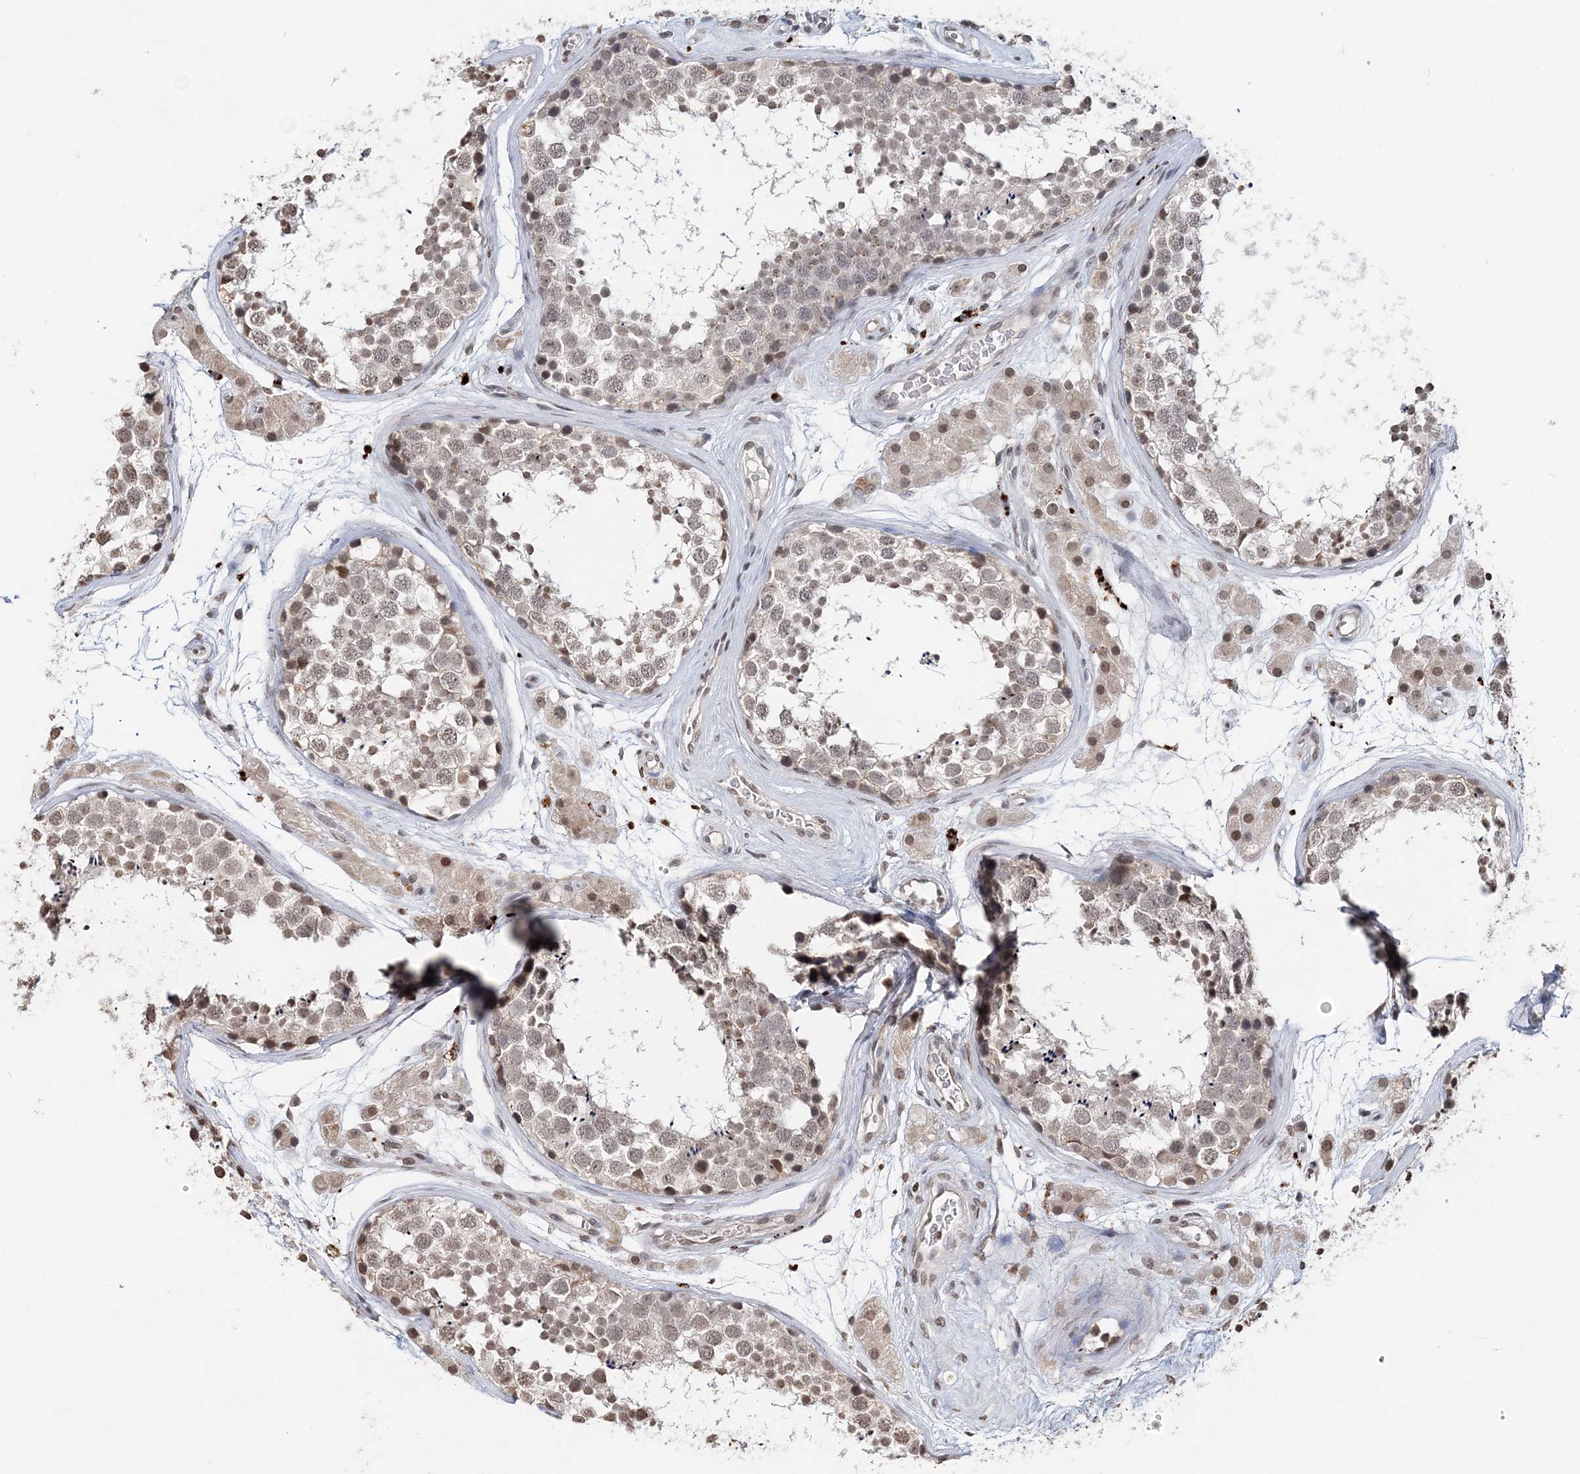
{"staining": {"intensity": "moderate", "quantity": "25%-75%", "location": "nuclear"}, "tissue": "testis", "cell_type": "Cells in seminiferous ducts", "image_type": "normal", "snomed": [{"axis": "morphology", "description": "Normal tissue, NOS"}, {"axis": "topography", "description": "Testis"}], "caption": "Human testis stained with a brown dye exhibits moderate nuclear positive positivity in approximately 25%-75% of cells in seminiferous ducts.", "gene": "SOWAHB", "patient": {"sex": "male", "age": 56}}